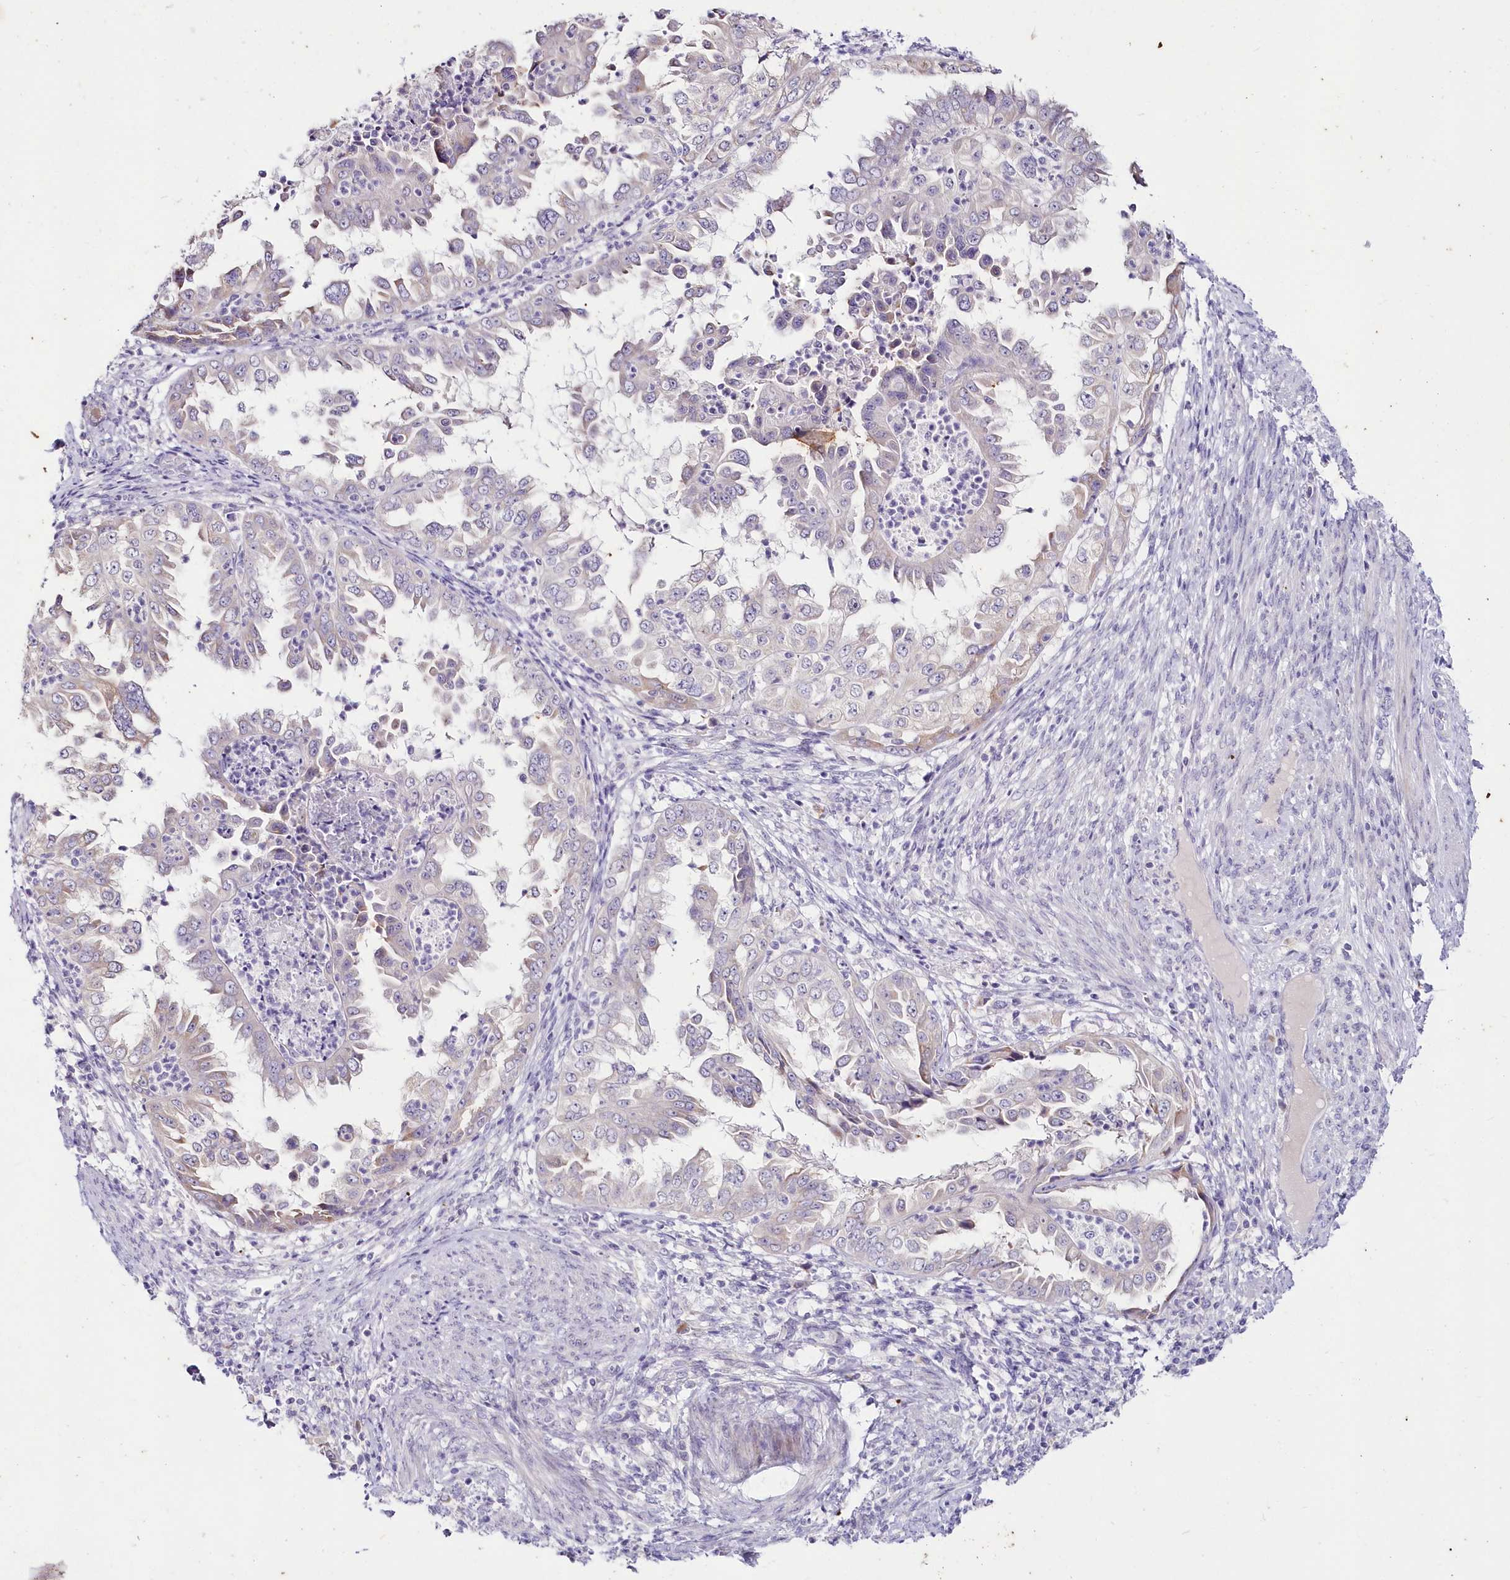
{"staining": {"intensity": "negative", "quantity": "none", "location": "none"}, "tissue": "endometrial cancer", "cell_type": "Tumor cells", "image_type": "cancer", "snomed": [{"axis": "morphology", "description": "Adenocarcinoma, NOS"}, {"axis": "topography", "description": "Endometrium"}], "caption": "This is an immunohistochemistry histopathology image of adenocarcinoma (endometrial). There is no positivity in tumor cells.", "gene": "SNED1", "patient": {"sex": "female", "age": 85}}